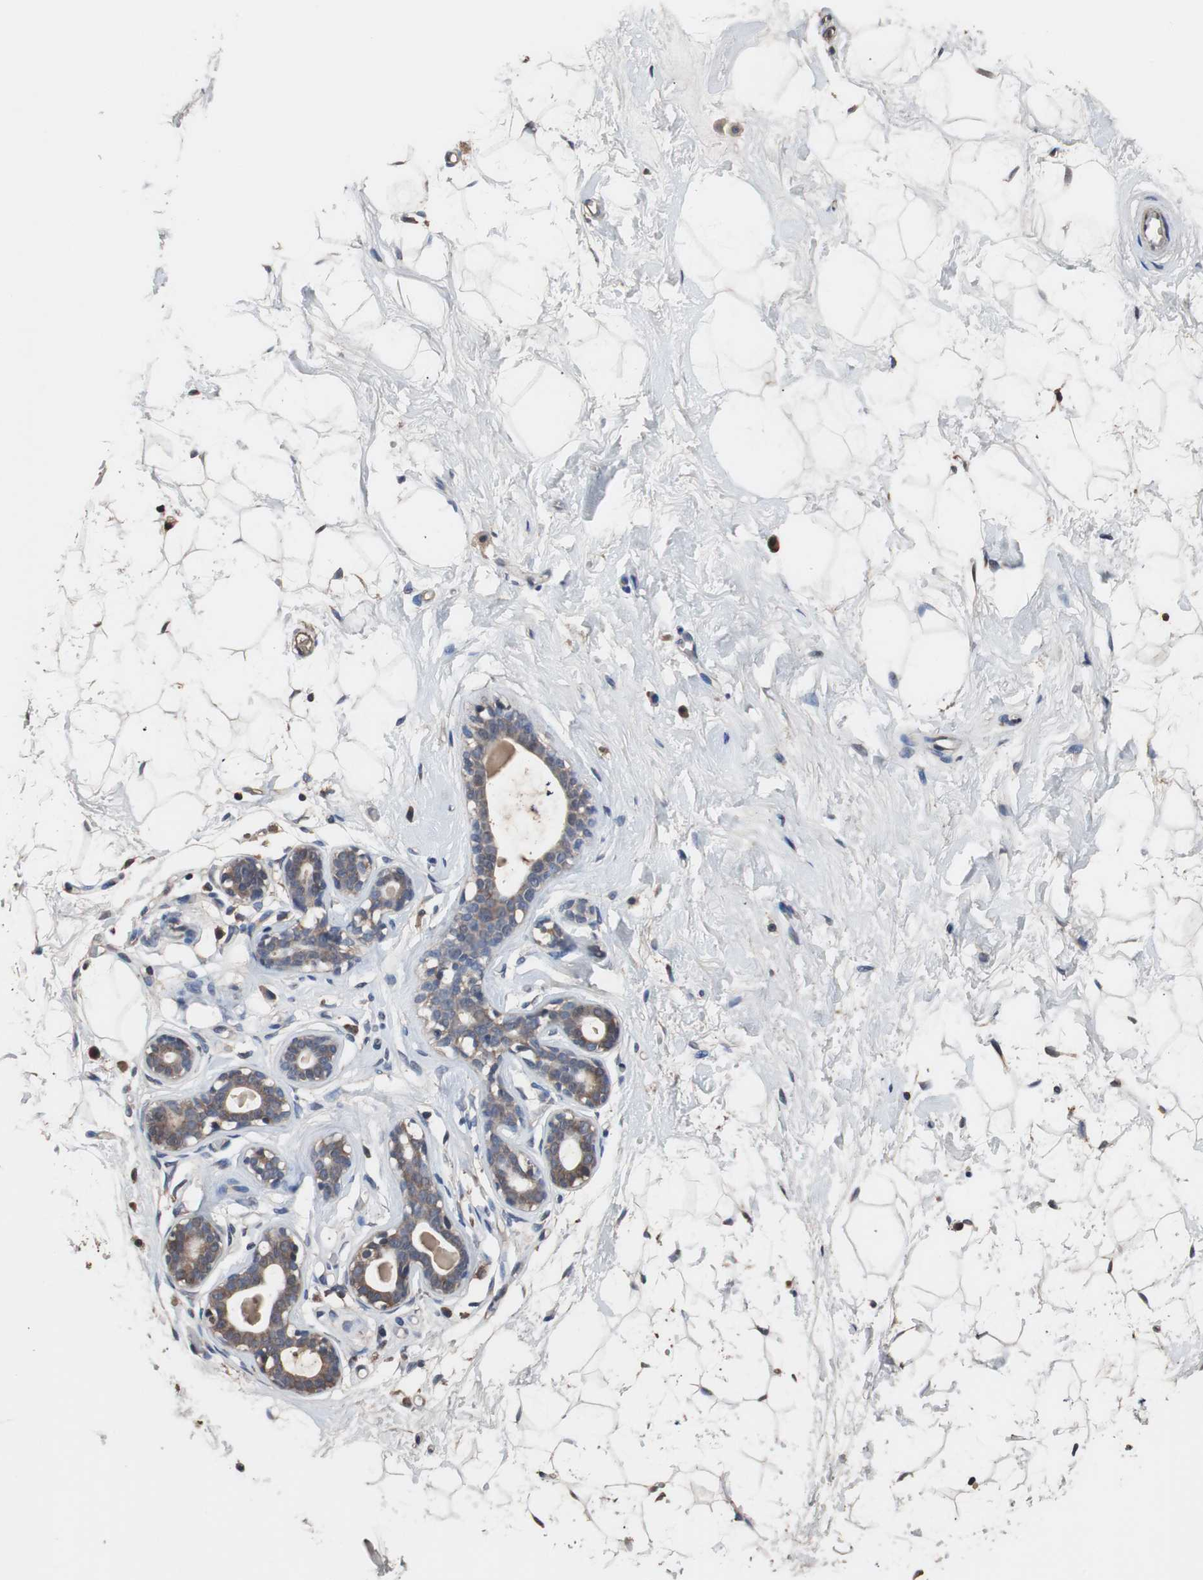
{"staining": {"intensity": "negative", "quantity": "none", "location": "none"}, "tissue": "breast", "cell_type": "Adipocytes", "image_type": "normal", "snomed": [{"axis": "morphology", "description": "Normal tissue, NOS"}, {"axis": "topography", "description": "Breast"}], "caption": "Adipocytes show no significant protein positivity in benign breast. (Stains: DAB immunohistochemistry with hematoxylin counter stain, Microscopy: brightfield microscopy at high magnification).", "gene": "SCIMP", "patient": {"sex": "female", "age": 23}}